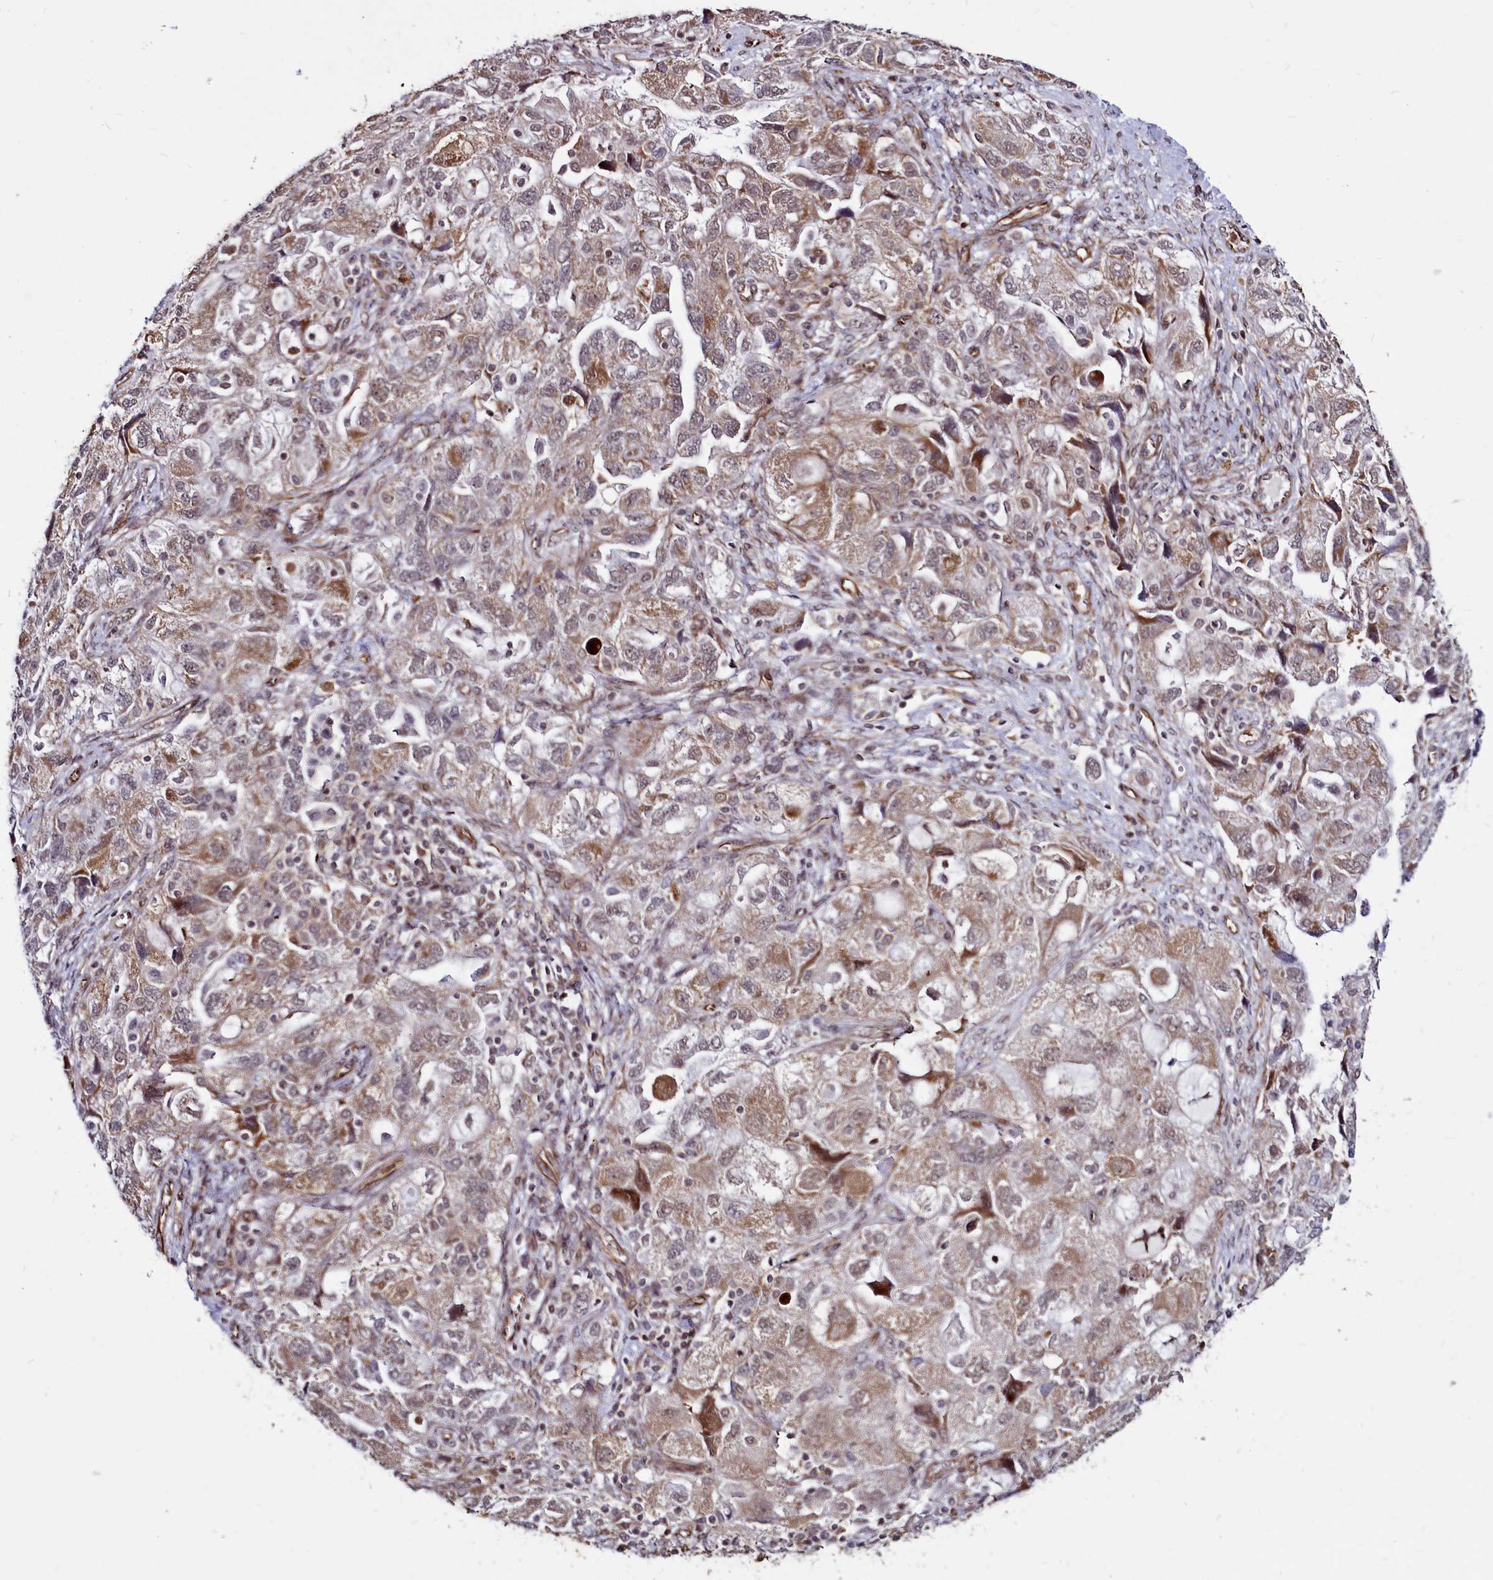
{"staining": {"intensity": "moderate", "quantity": "25%-75%", "location": "cytoplasmic/membranous,nuclear"}, "tissue": "ovarian cancer", "cell_type": "Tumor cells", "image_type": "cancer", "snomed": [{"axis": "morphology", "description": "Carcinoma, NOS"}, {"axis": "morphology", "description": "Cystadenocarcinoma, serous, NOS"}, {"axis": "topography", "description": "Ovary"}], "caption": "A high-resolution image shows immunohistochemistry (IHC) staining of ovarian serous cystadenocarcinoma, which demonstrates moderate cytoplasmic/membranous and nuclear positivity in approximately 25%-75% of tumor cells. The protein is stained brown, and the nuclei are stained in blue (DAB (3,3'-diaminobenzidine) IHC with brightfield microscopy, high magnification).", "gene": "CLK3", "patient": {"sex": "female", "age": 69}}